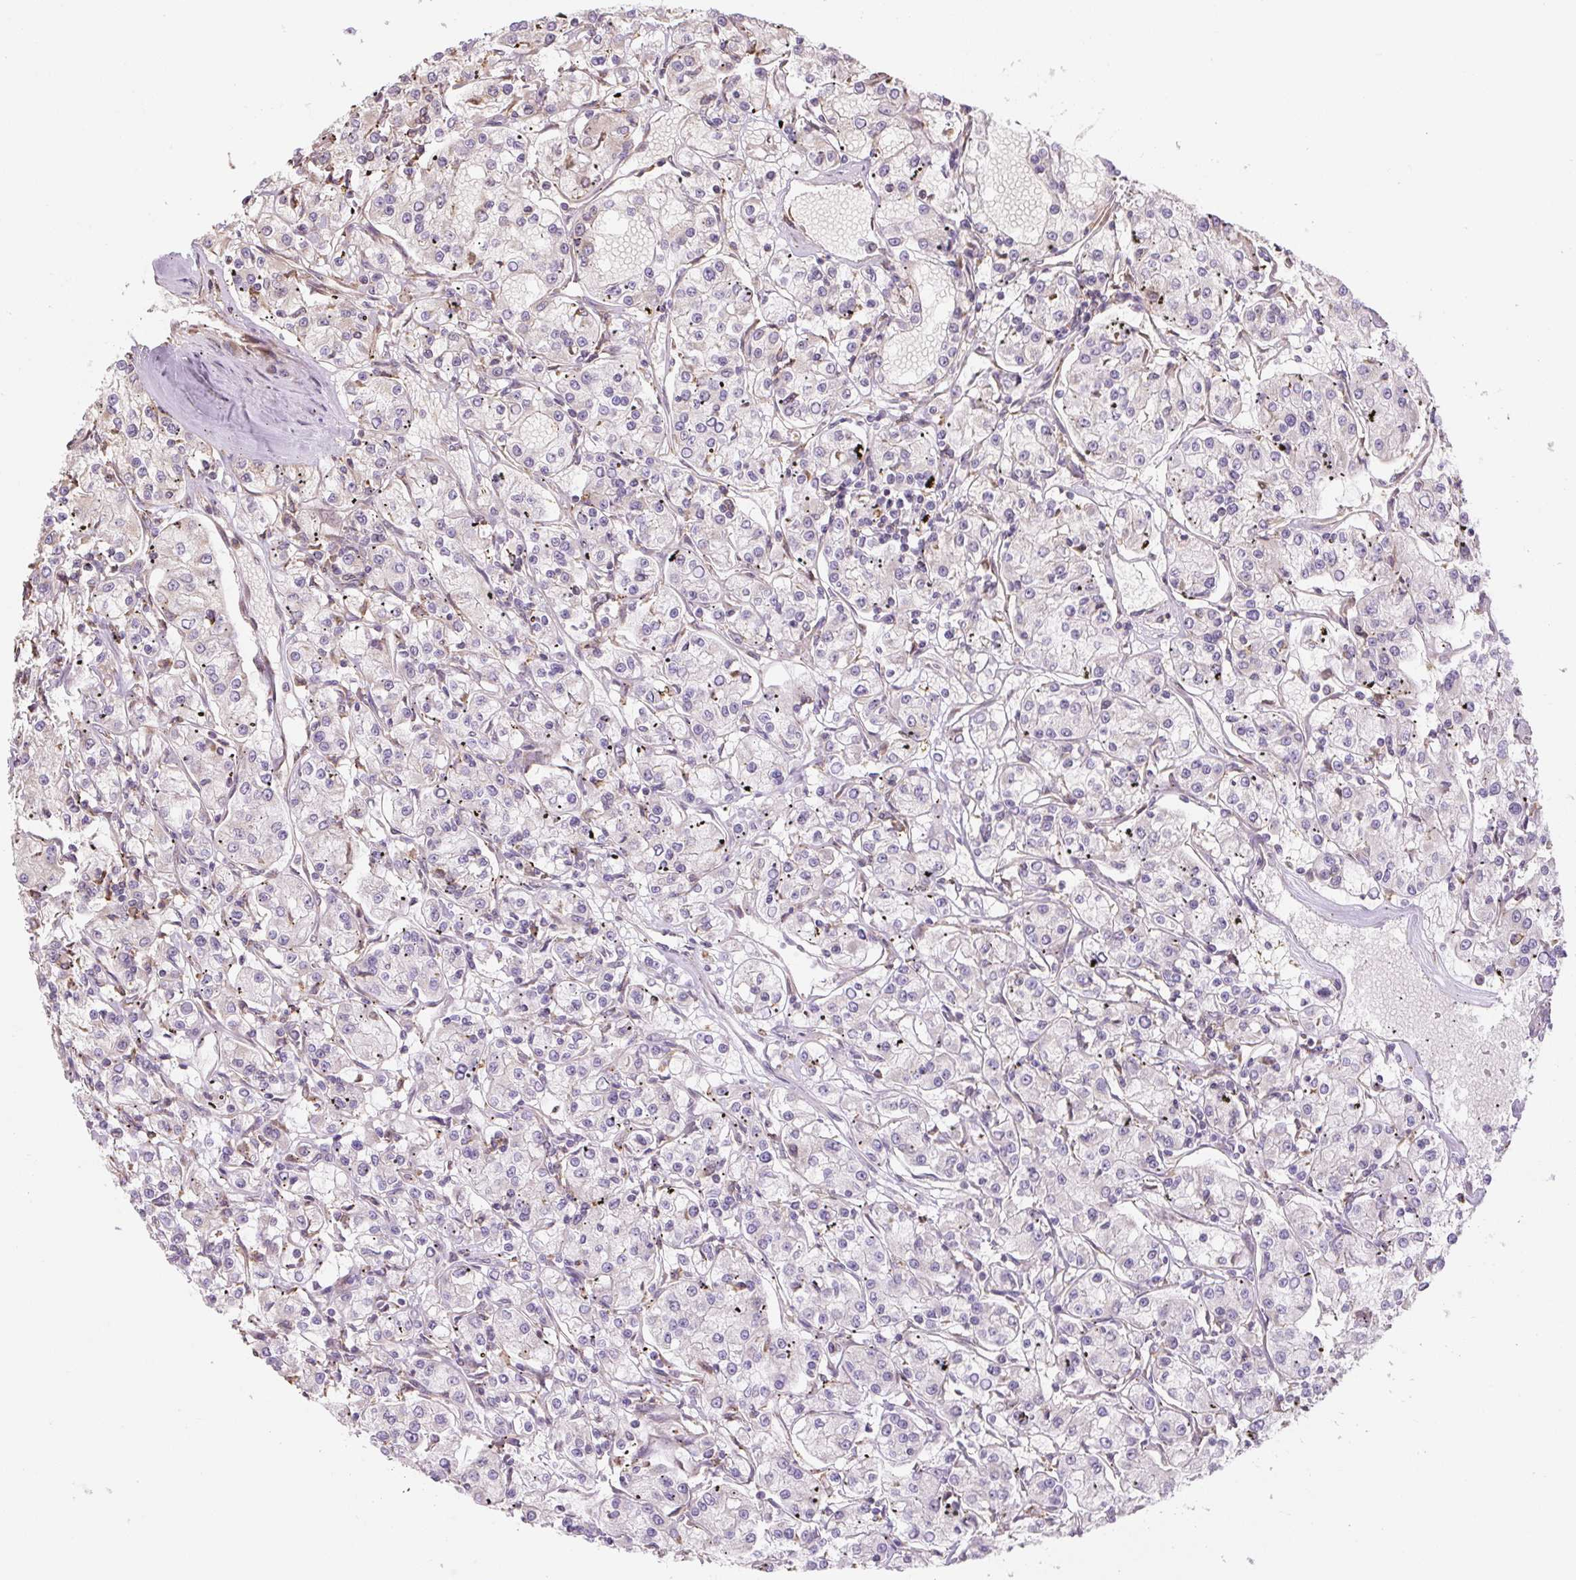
{"staining": {"intensity": "negative", "quantity": "none", "location": "none"}, "tissue": "renal cancer", "cell_type": "Tumor cells", "image_type": "cancer", "snomed": [{"axis": "morphology", "description": "Adenocarcinoma, NOS"}, {"axis": "topography", "description": "Kidney"}], "caption": "A histopathology image of adenocarcinoma (renal) stained for a protein demonstrates no brown staining in tumor cells.", "gene": "RASA1", "patient": {"sex": "female", "age": 59}}